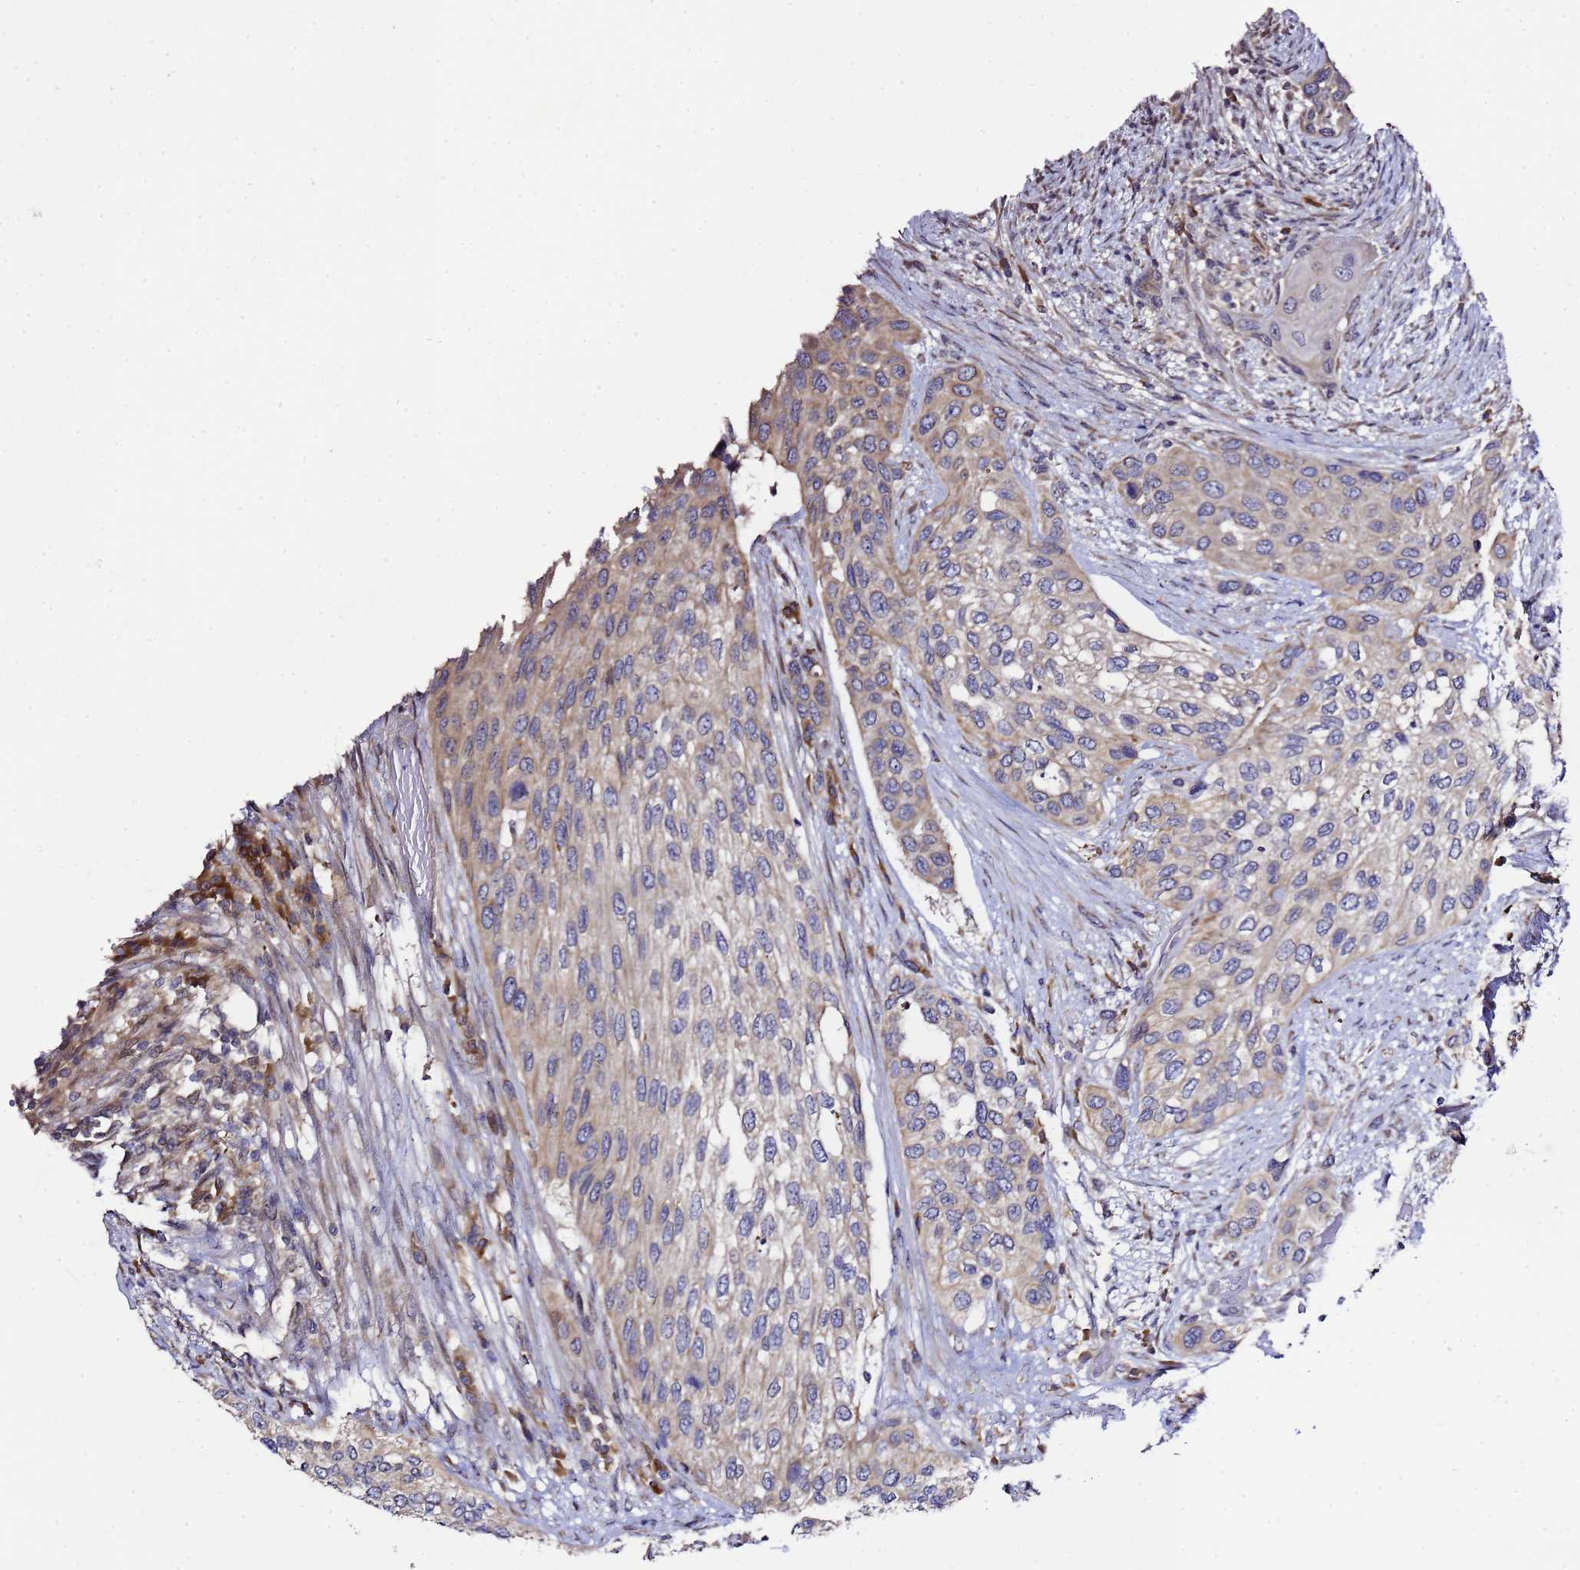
{"staining": {"intensity": "weak", "quantity": "25%-75%", "location": "cytoplasmic/membranous"}, "tissue": "urothelial cancer", "cell_type": "Tumor cells", "image_type": "cancer", "snomed": [{"axis": "morphology", "description": "Normal tissue, NOS"}, {"axis": "morphology", "description": "Urothelial carcinoma, High grade"}, {"axis": "topography", "description": "Vascular tissue"}, {"axis": "topography", "description": "Urinary bladder"}], "caption": "This is an image of immunohistochemistry staining of urothelial cancer, which shows weak expression in the cytoplasmic/membranous of tumor cells.", "gene": "ALG3", "patient": {"sex": "female", "age": 56}}